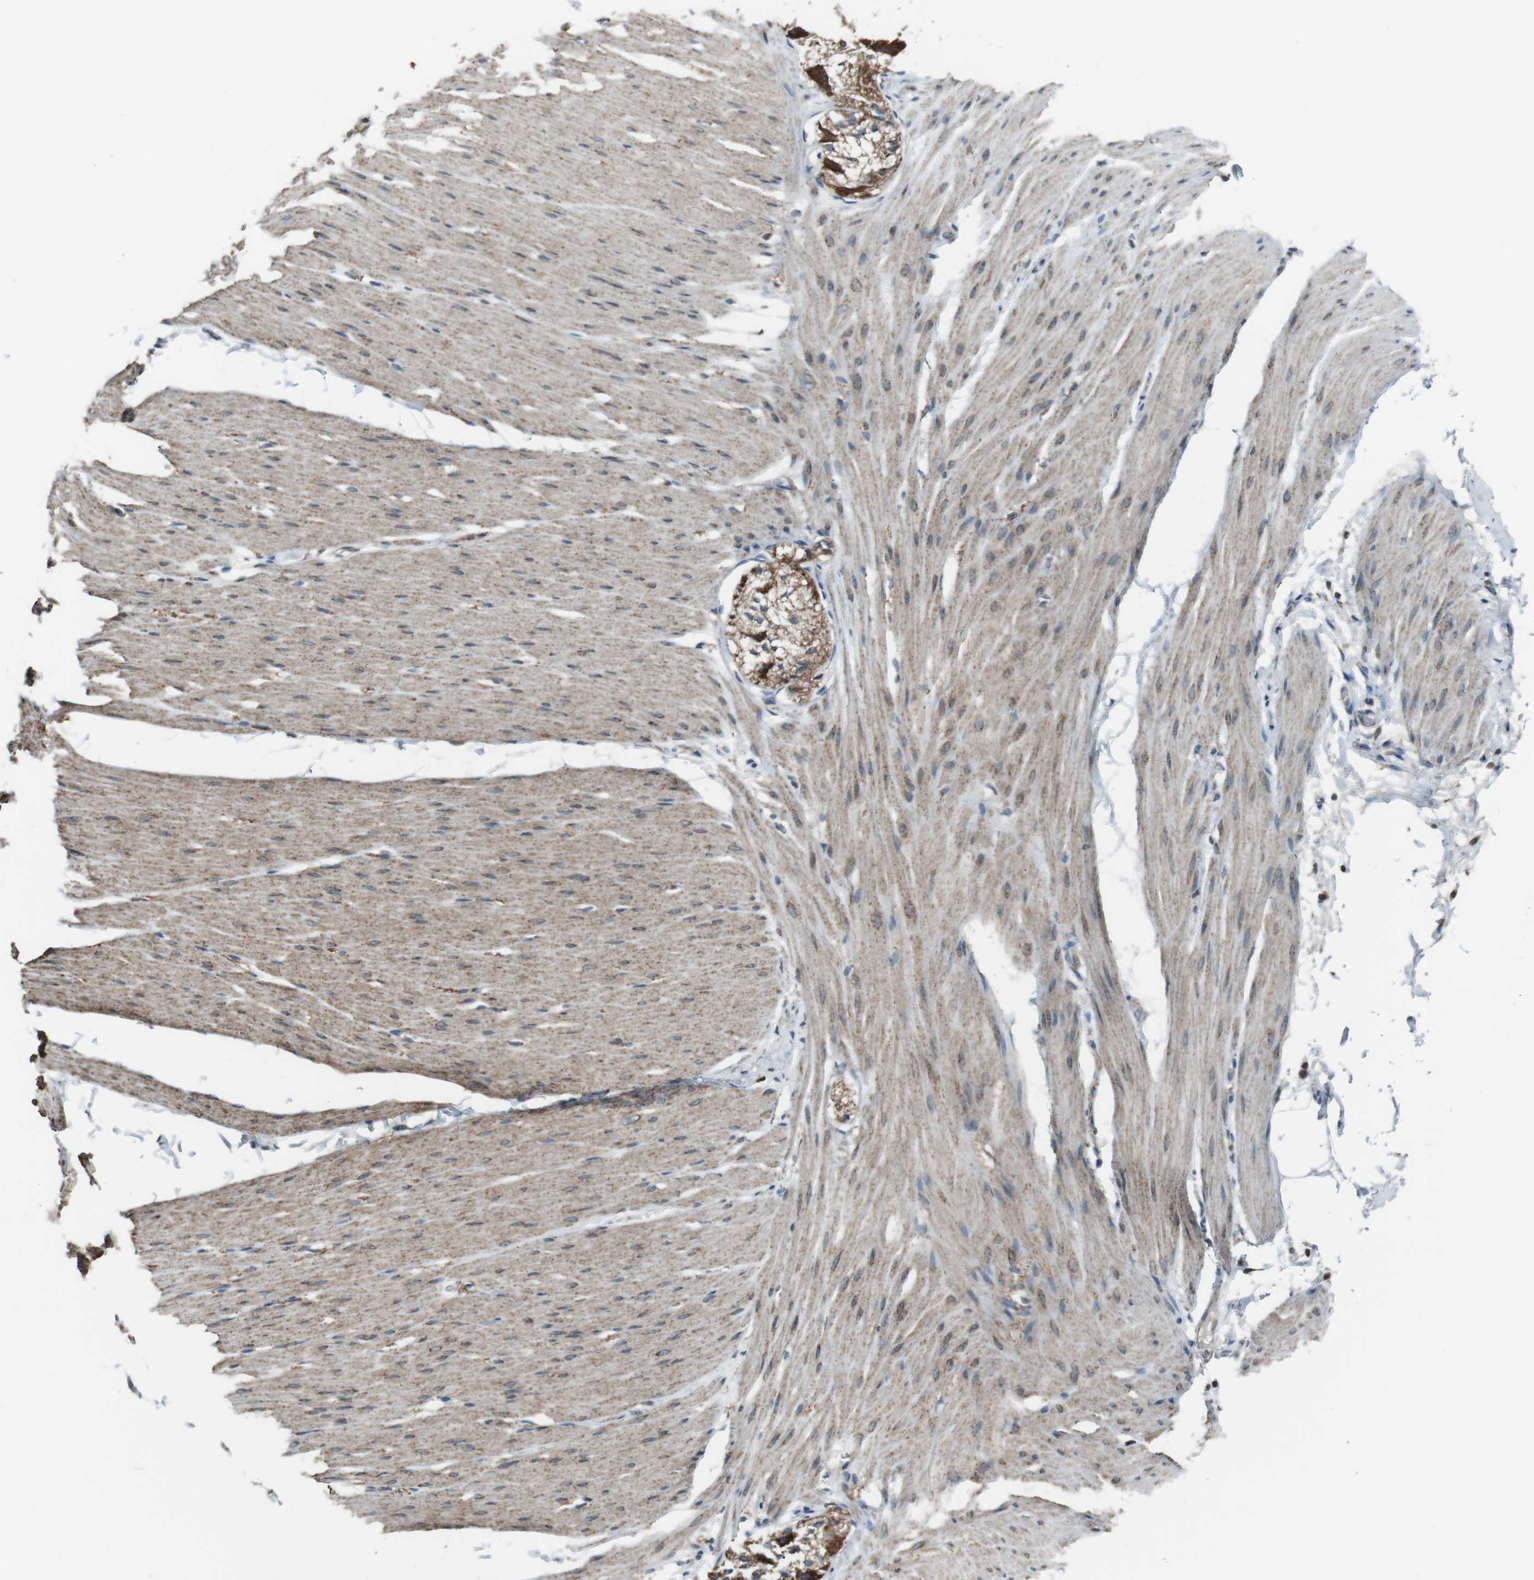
{"staining": {"intensity": "weak", "quantity": "25%-75%", "location": "cytoplasmic/membranous"}, "tissue": "smooth muscle", "cell_type": "Smooth muscle cells", "image_type": "normal", "snomed": [{"axis": "morphology", "description": "Normal tissue, NOS"}, {"axis": "topography", "description": "Smooth muscle"}, {"axis": "topography", "description": "Colon"}], "caption": "IHC of unremarkable smooth muscle exhibits low levels of weak cytoplasmic/membranous staining in about 25%-75% of smooth muscle cells. (IHC, brightfield microscopy, high magnification).", "gene": "CISD2", "patient": {"sex": "male", "age": 67}}